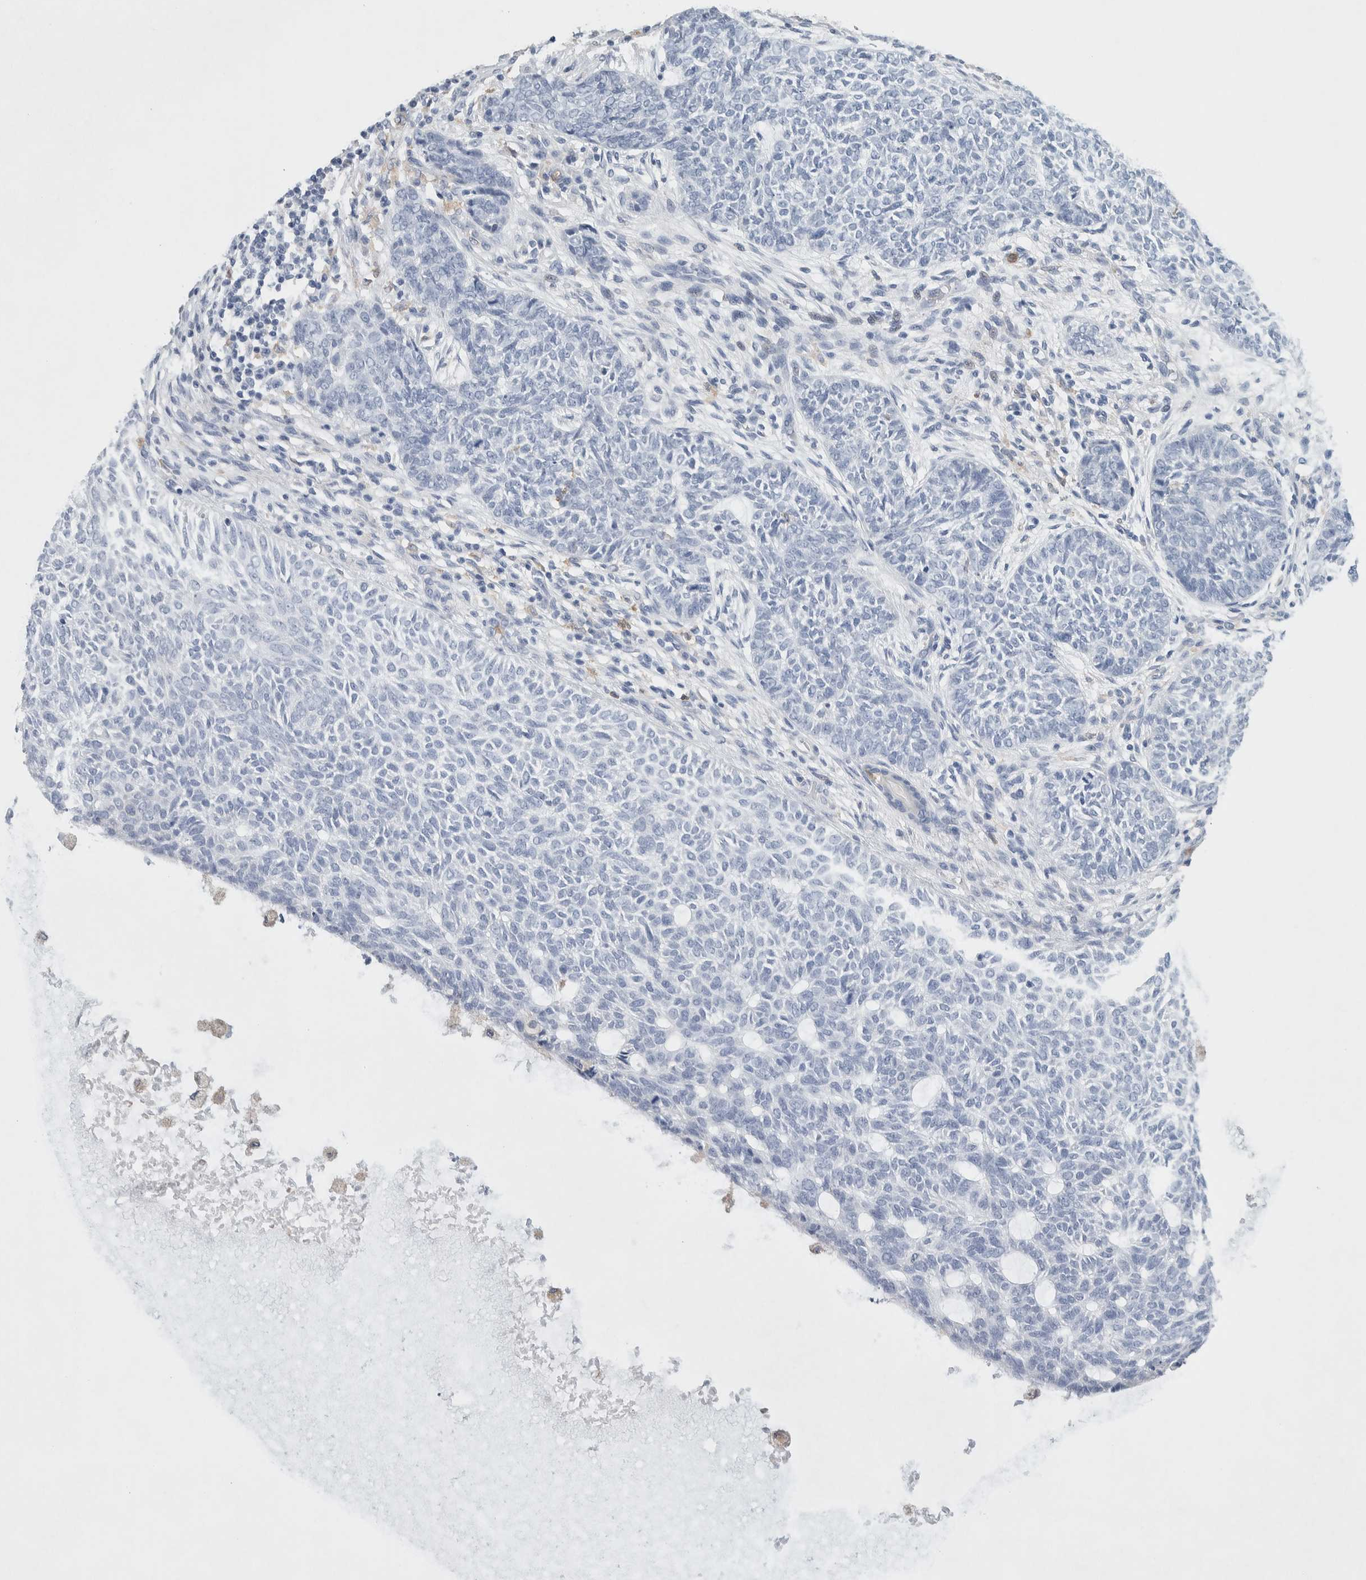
{"staining": {"intensity": "negative", "quantity": "none", "location": "none"}, "tissue": "skin cancer", "cell_type": "Tumor cells", "image_type": "cancer", "snomed": [{"axis": "morphology", "description": "Basal cell carcinoma"}, {"axis": "topography", "description": "Skin"}], "caption": "A high-resolution histopathology image shows immunohistochemistry staining of skin basal cell carcinoma, which displays no significant positivity in tumor cells. (Brightfield microscopy of DAB IHC at high magnification).", "gene": "NCF2", "patient": {"sex": "male", "age": 87}}